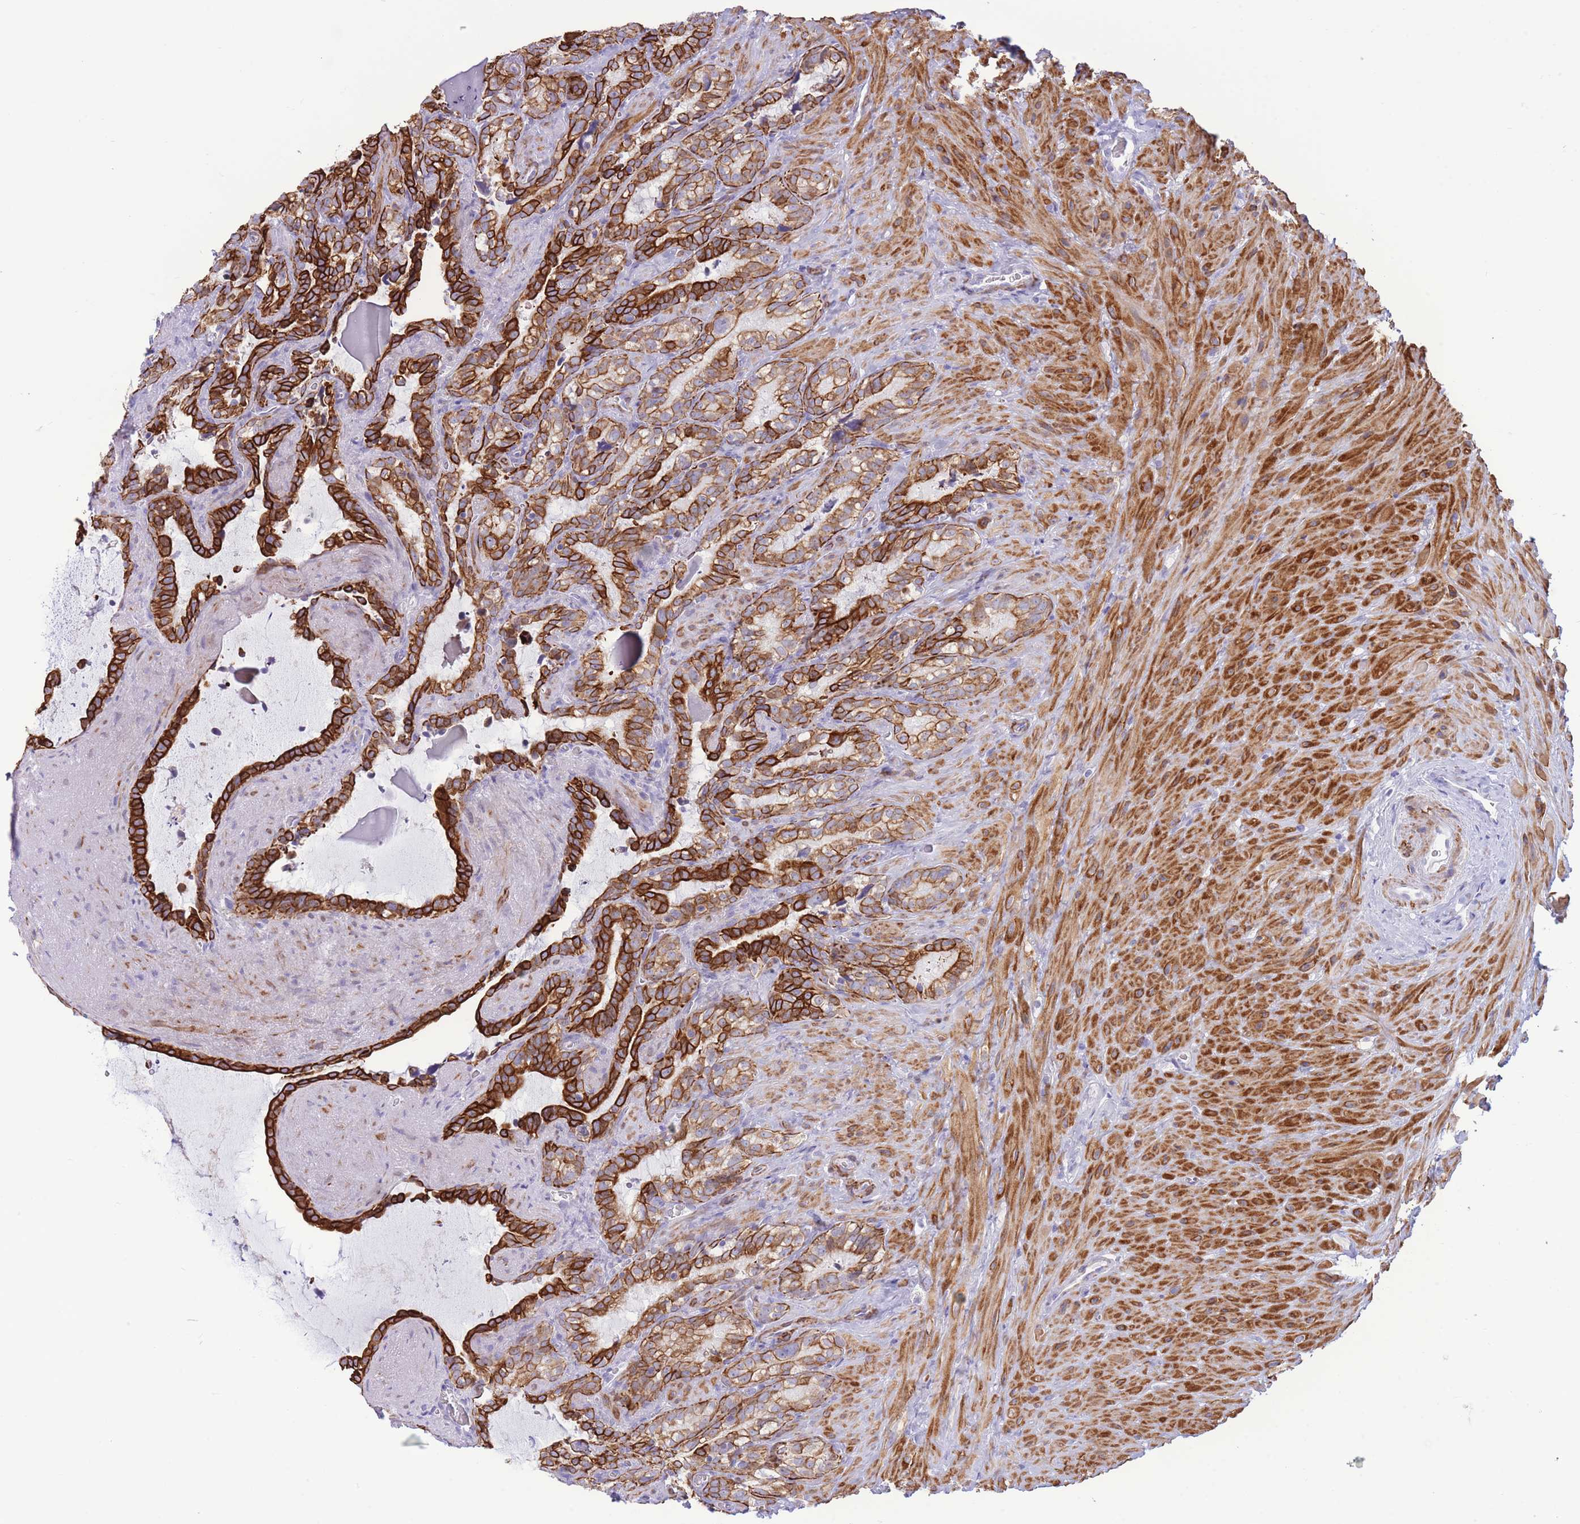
{"staining": {"intensity": "strong", "quantity": "25%-75%", "location": "cytoplasmic/membranous"}, "tissue": "seminal vesicle", "cell_type": "Glandular cells", "image_type": "normal", "snomed": [{"axis": "morphology", "description": "Normal tissue, NOS"}, {"axis": "topography", "description": "Prostate"}, {"axis": "topography", "description": "Seminal veicle"}], "caption": "High-power microscopy captured an immunohistochemistry (IHC) photomicrograph of benign seminal vesicle, revealing strong cytoplasmic/membranous staining in approximately 25%-75% of glandular cells.", "gene": "VWA8", "patient": {"sex": "male", "age": 58}}